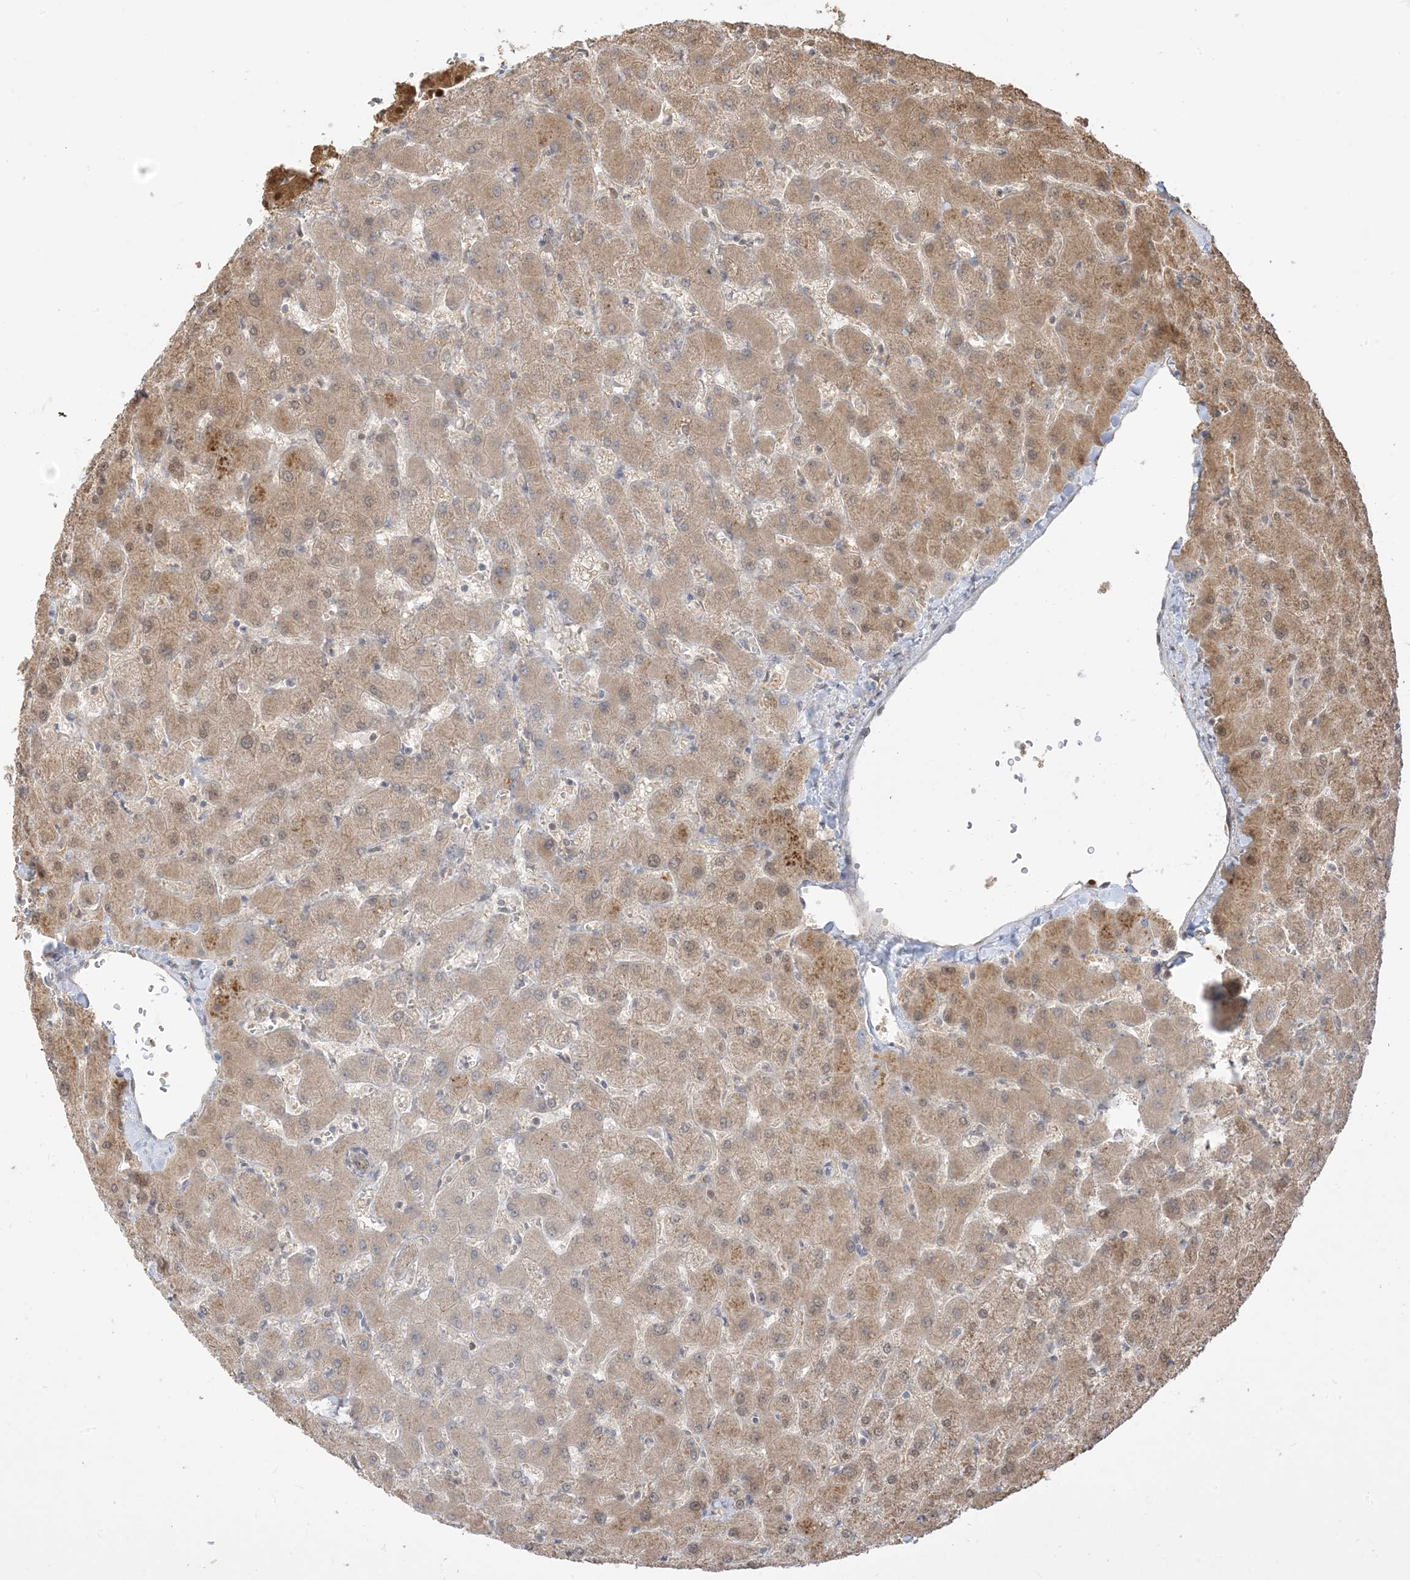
{"staining": {"intensity": "negative", "quantity": "none", "location": "none"}, "tissue": "liver", "cell_type": "Cholangiocytes", "image_type": "normal", "snomed": [{"axis": "morphology", "description": "Normal tissue, NOS"}, {"axis": "topography", "description": "Liver"}], "caption": "The IHC photomicrograph has no significant expression in cholangiocytes of liver. Brightfield microscopy of IHC stained with DAB (brown) and hematoxylin (blue), captured at high magnification.", "gene": "TBCC", "patient": {"sex": "female", "age": 63}}